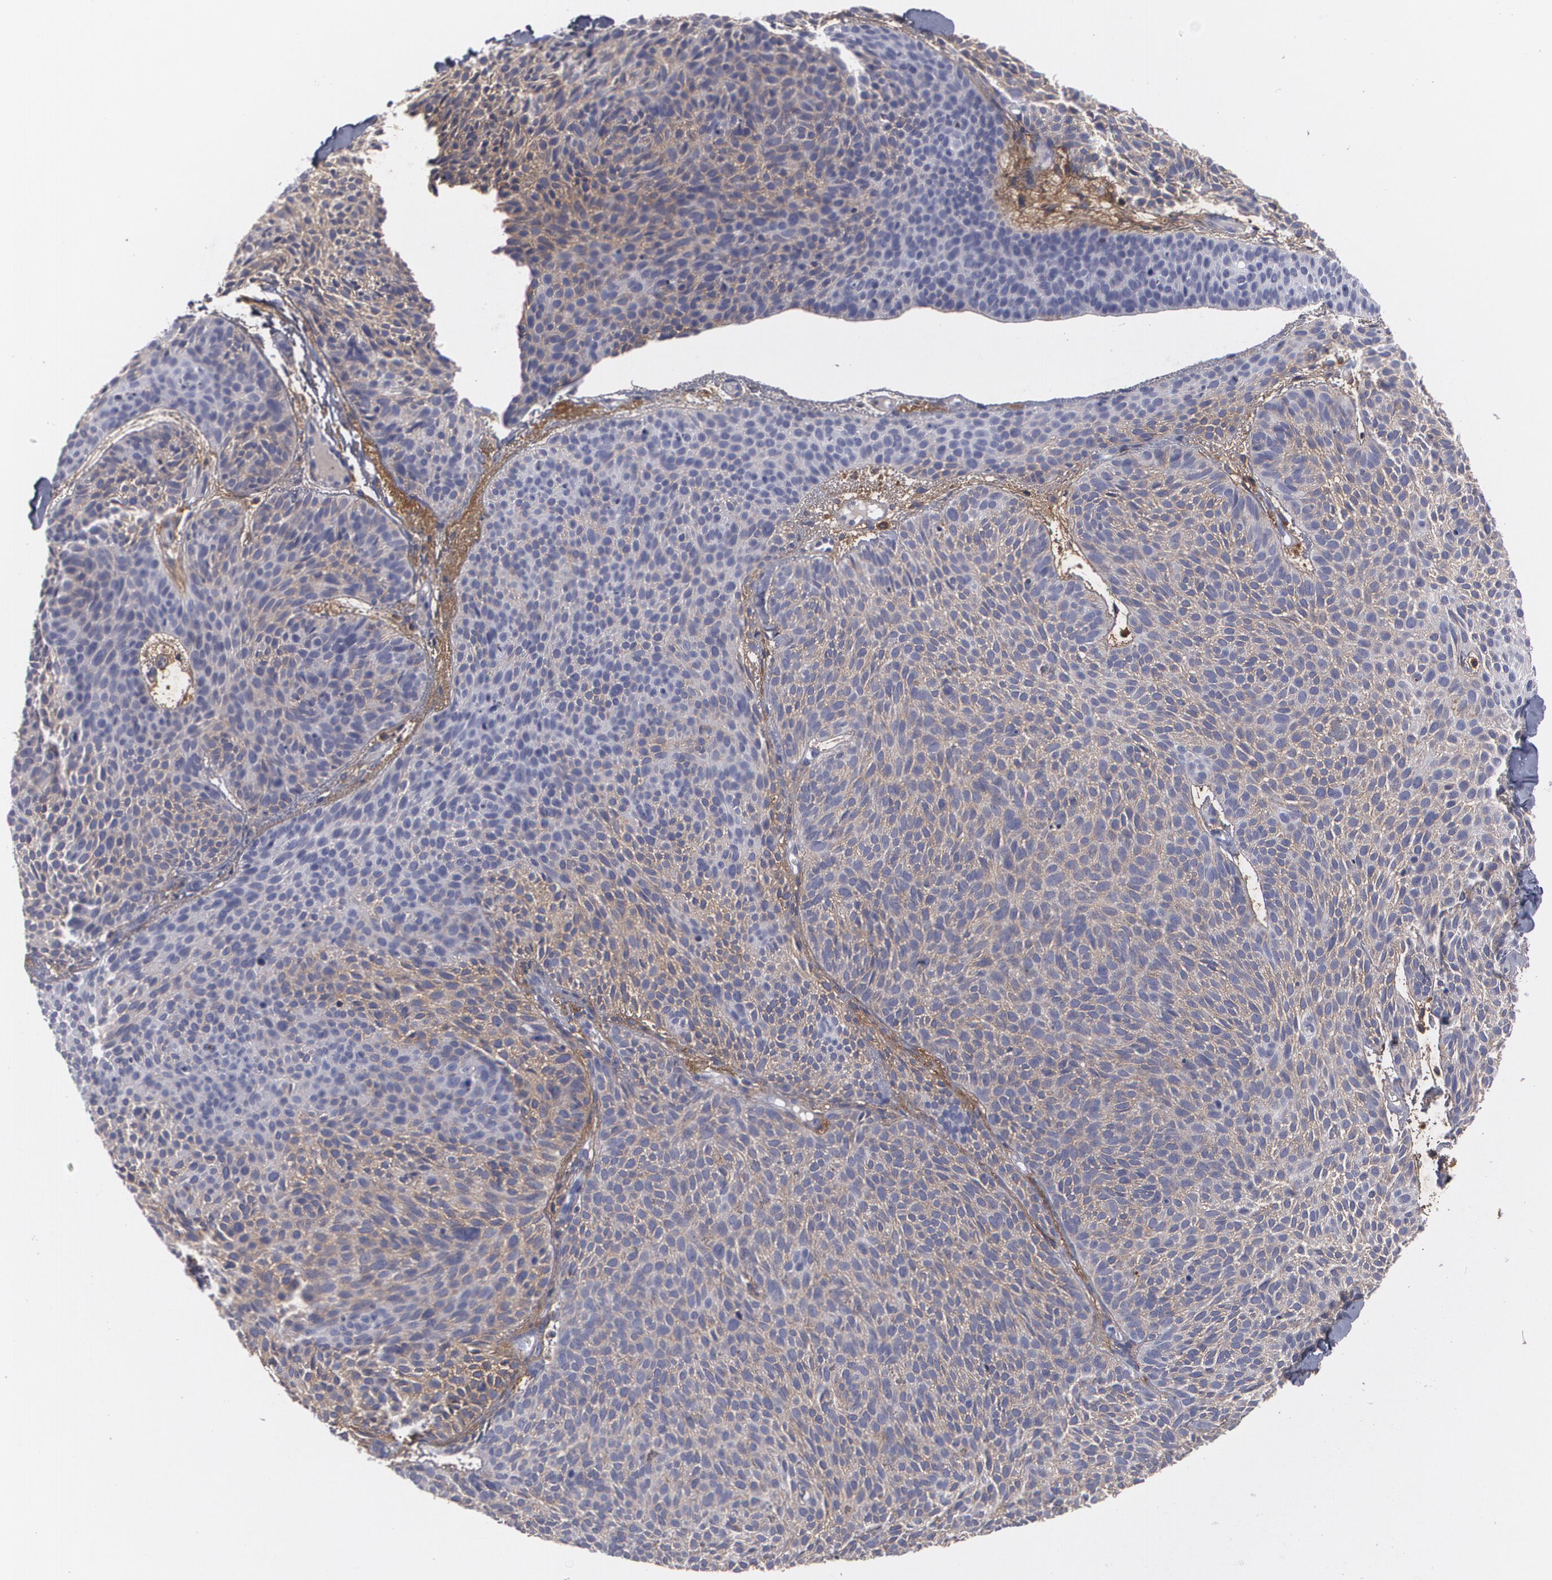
{"staining": {"intensity": "negative", "quantity": "none", "location": "none"}, "tissue": "skin cancer", "cell_type": "Tumor cells", "image_type": "cancer", "snomed": [{"axis": "morphology", "description": "Basal cell carcinoma"}, {"axis": "topography", "description": "Skin"}], "caption": "IHC micrograph of neoplastic tissue: human basal cell carcinoma (skin) stained with DAB (3,3'-diaminobenzidine) shows no significant protein staining in tumor cells.", "gene": "FBLN1", "patient": {"sex": "male", "age": 84}}